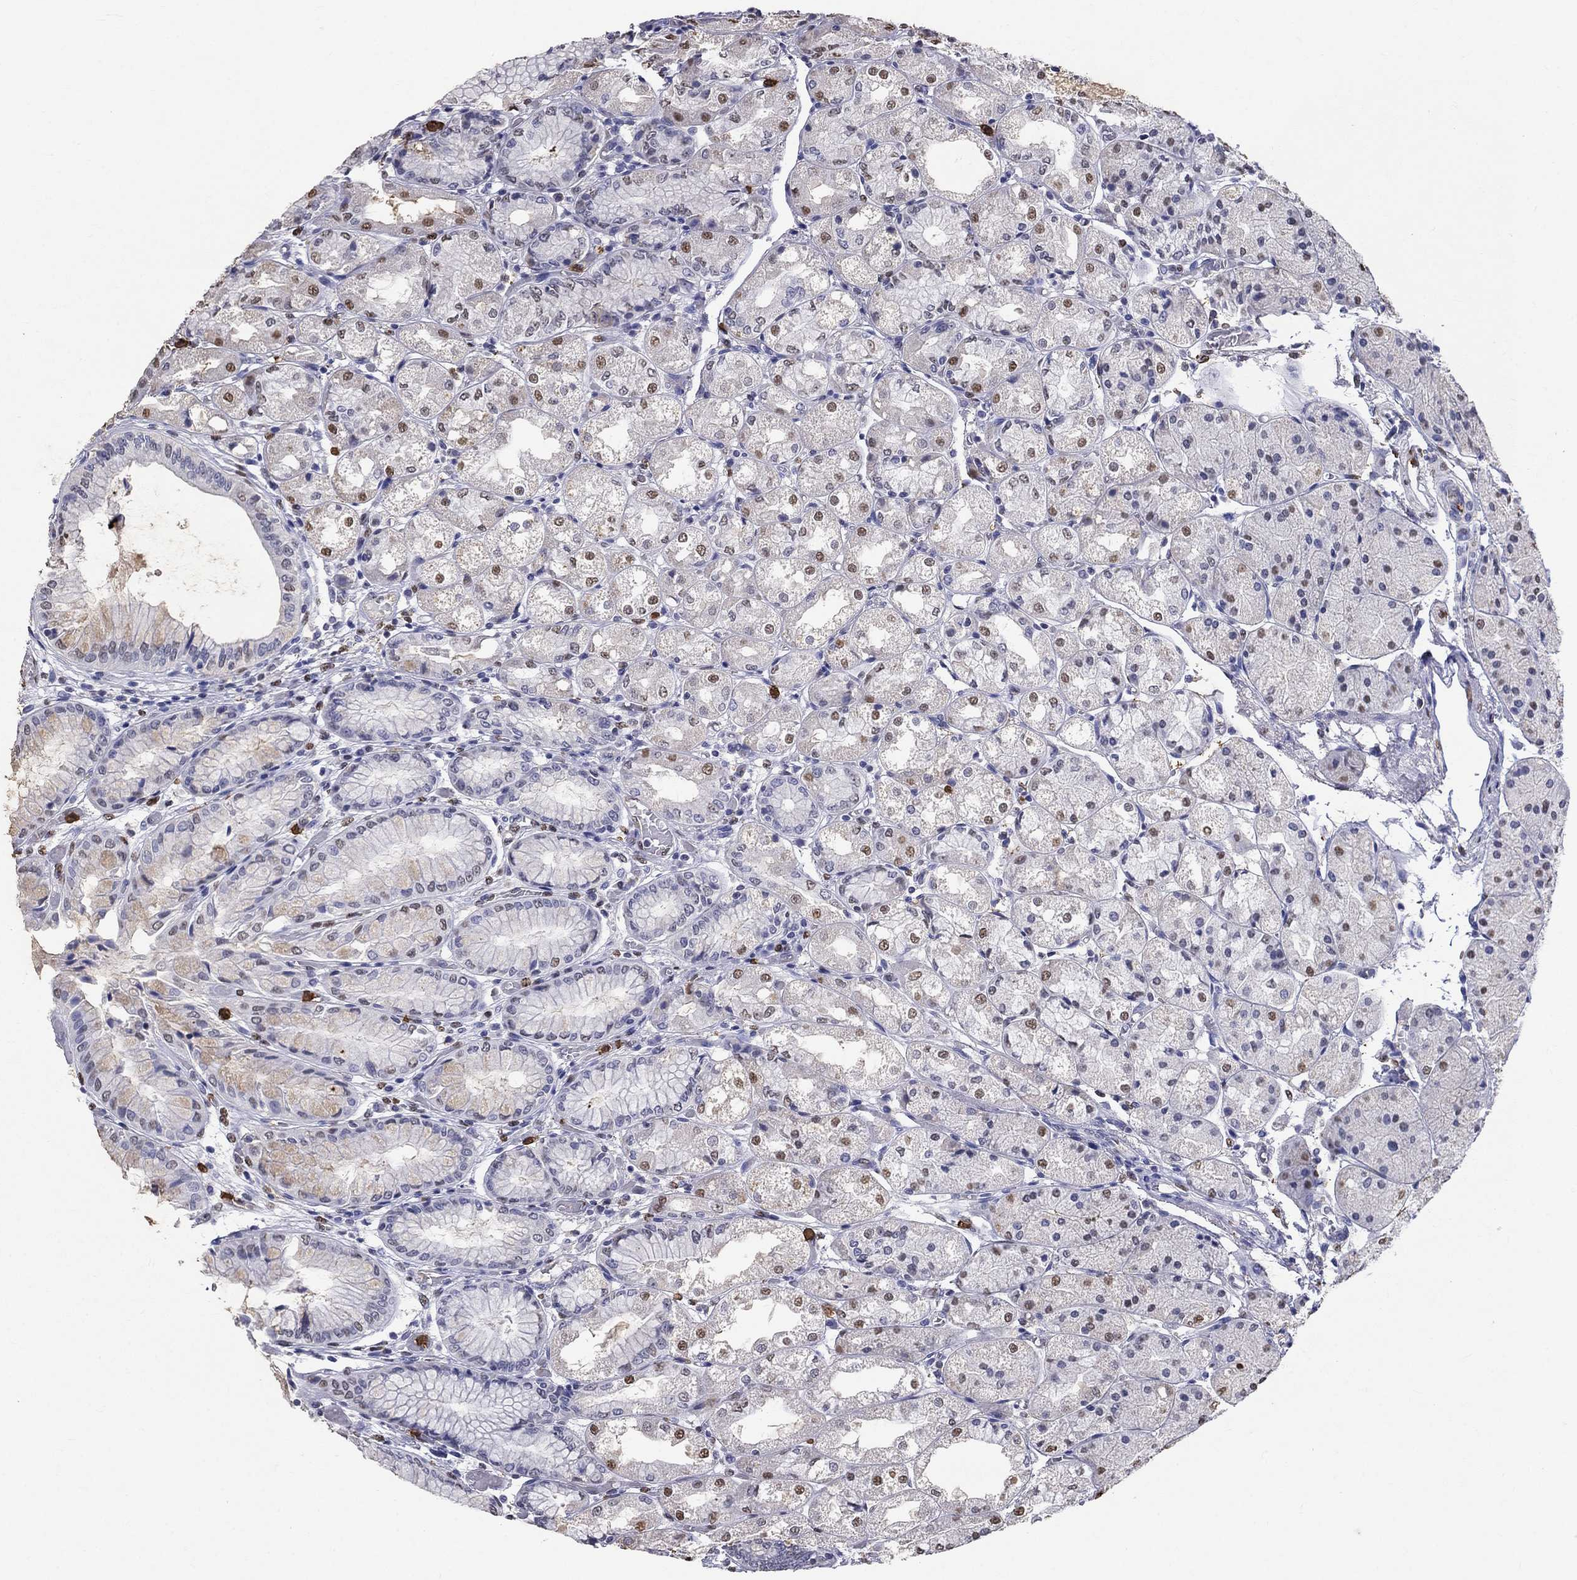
{"staining": {"intensity": "moderate", "quantity": "<25%", "location": "nuclear"}, "tissue": "stomach", "cell_type": "Glandular cells", "image_type": "normal", "snomed": [{"axis": "morphology", "description": "Normal tissue, NOS"}, {"axis": "topography", "description": "Stomach, upper"}], "caption": "The histopathology image displays a brown stain indicating the presence of a protein in the nuclear of glandular cells in stomach. The staining was performed using DAB, with brown indicating positive protein expression. Nuclei are stained blue with hematoxylin.", "gene": "IGSF8", "patient": {"sex": "male", "age": 72}}